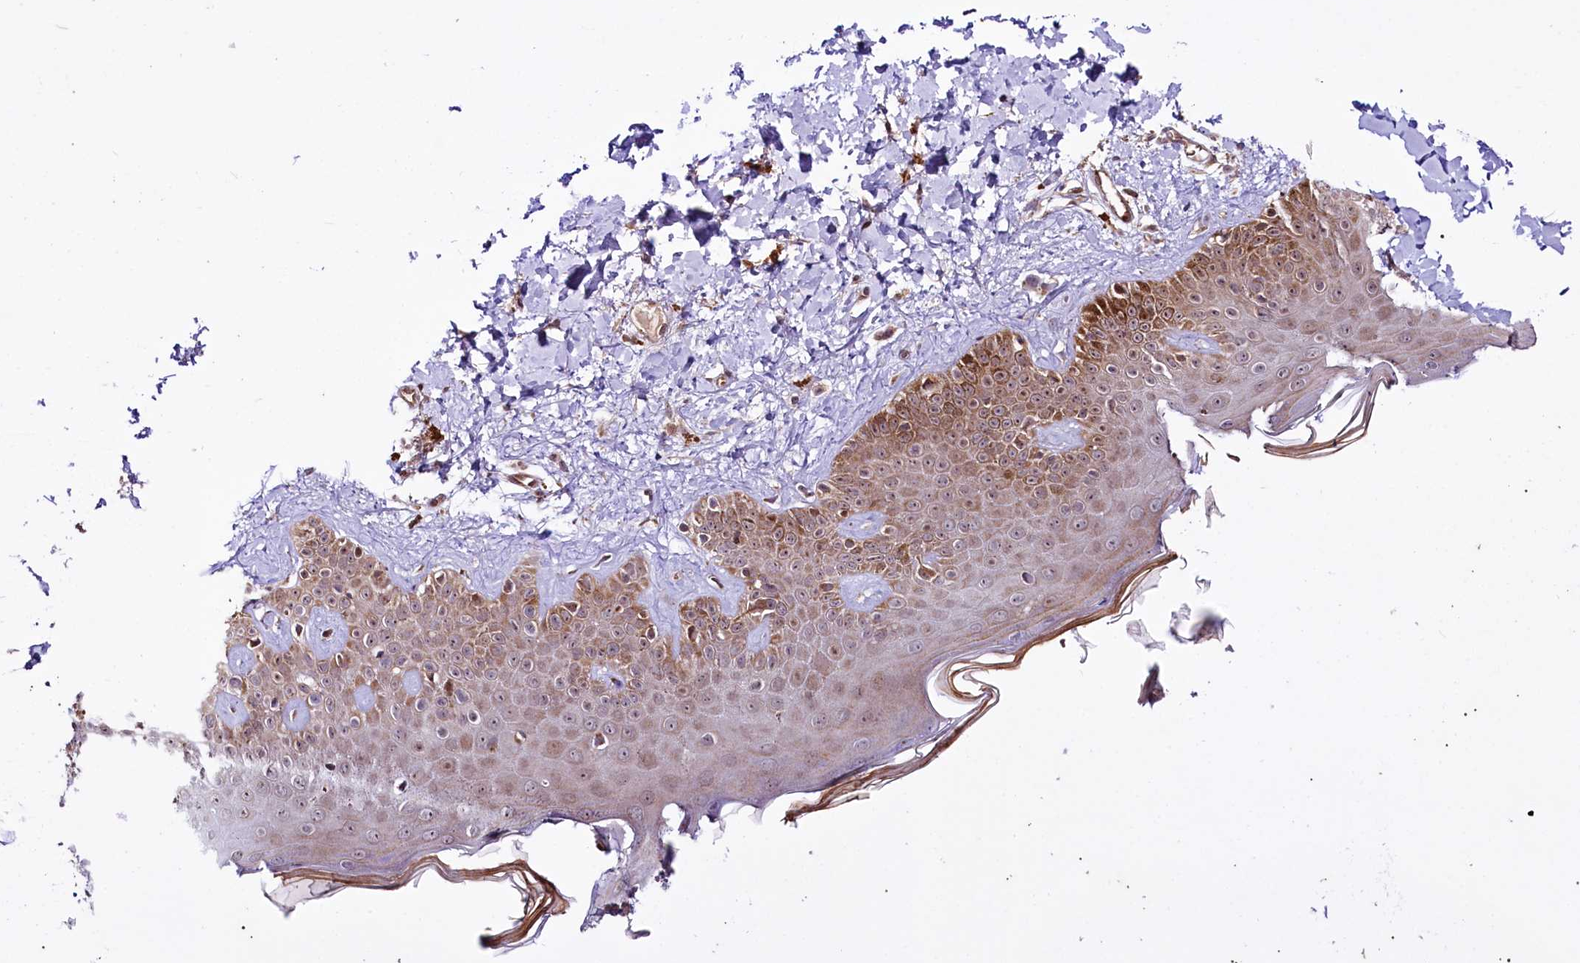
{"staining": {"intensity": "weak", "quantity": ">75%", "location": "cytoplasmic/membranous"}, "tissue": "skin", "cell_type": "Fibroblasts", "image_type": "normal", "snomed": [{"axis": "morphology", "description": "Normal tissue, NOS"}, {"axis": "topography", "description": "Skin"}], "caption": "This histopathology image displays immunohistochemistry (IHC) staining of unremarkable skin, with low weak cytoplasmic/membranous staining in approximately >75% of fibroblasts.", "gene": "ST7", "patient": {"sex": "male", "age": 52}}